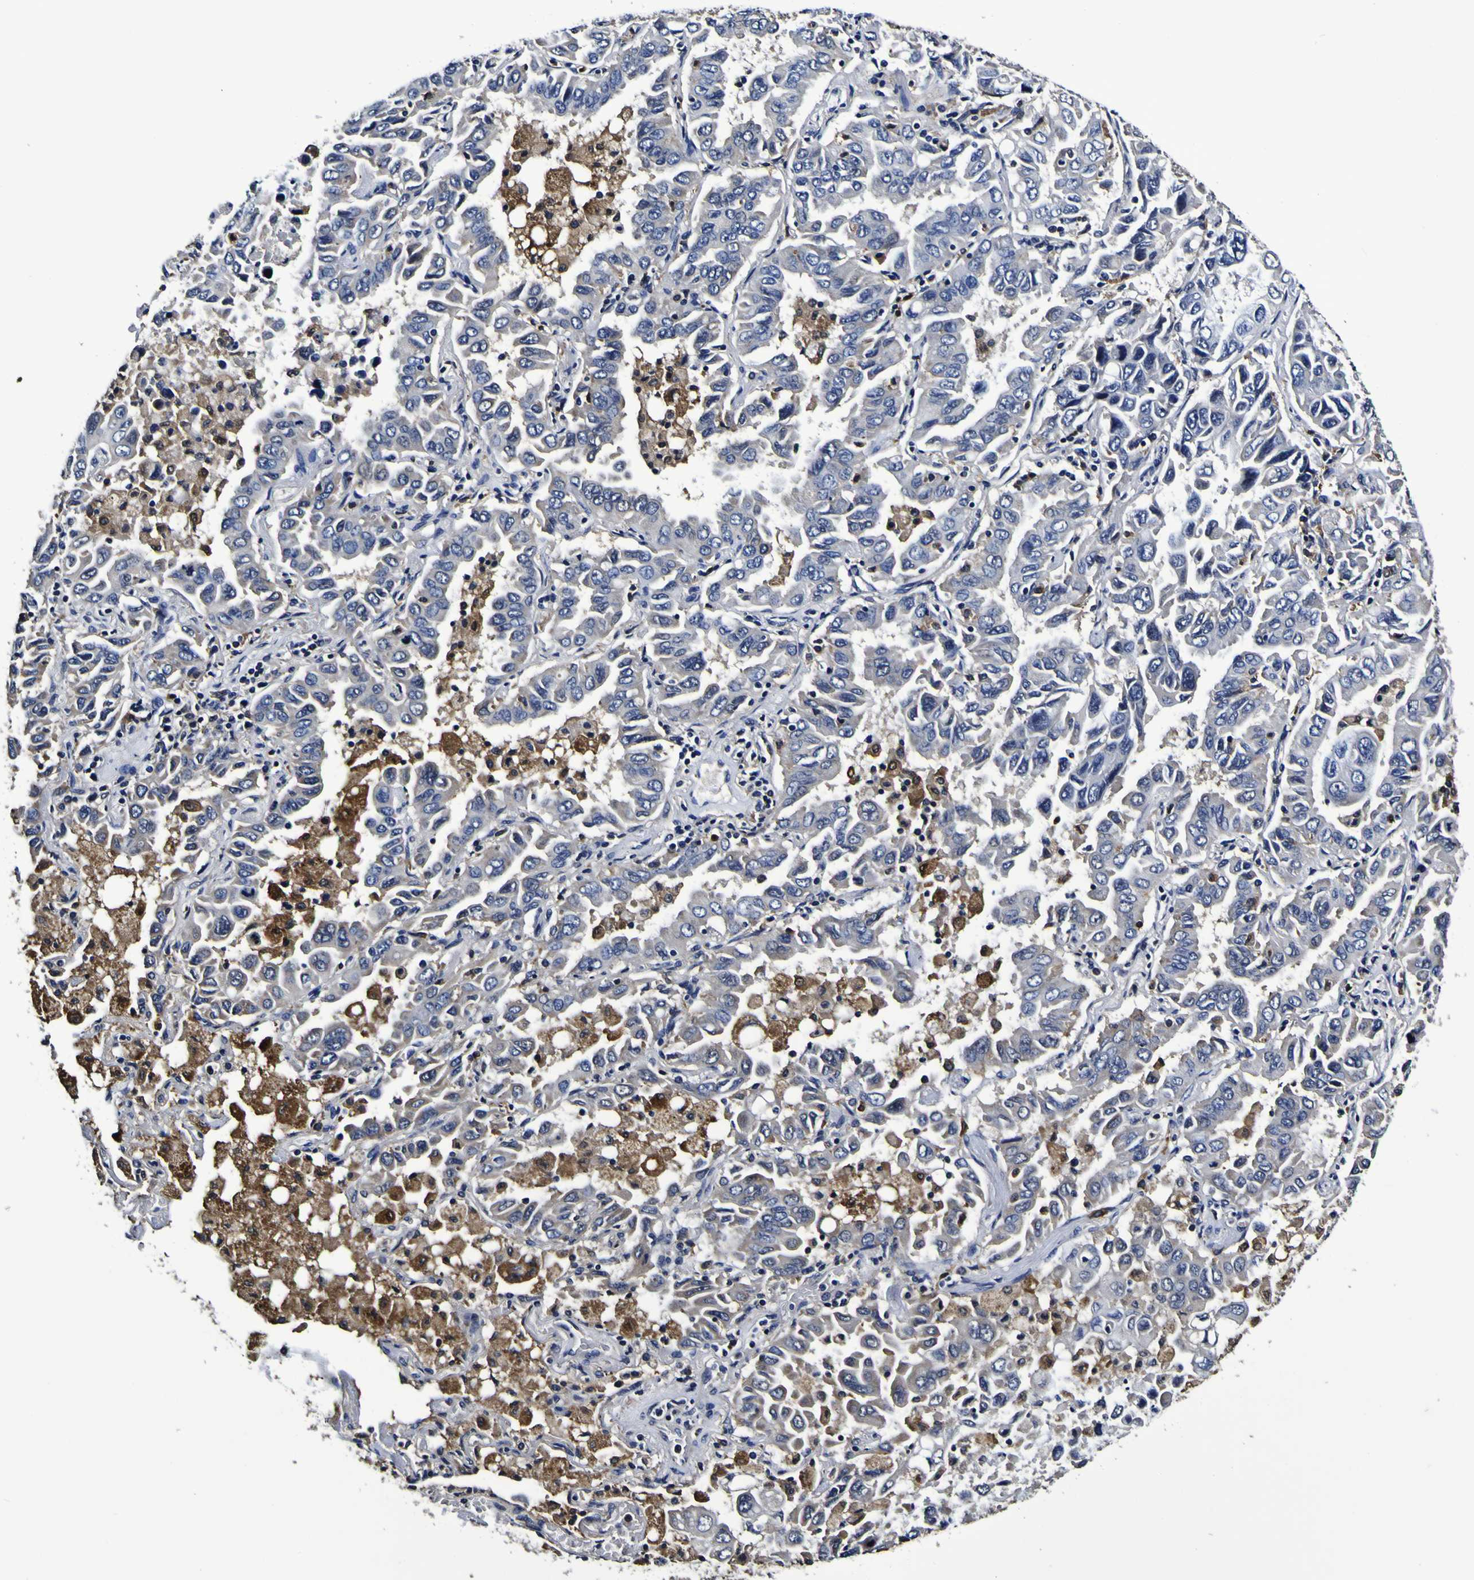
{"staining": {"intensity": "negative", "quantity": "none", "location": "none"}, "tissue": "lung cancer", "cell_type": "Tumor cells", "image_type": "cancer", "snomed": [{"axis": "morphology", "description": "Adenocarcinoma, NOS"}, {"axis": "topography", "description": "Lung"}], "caption": "Lung adenocarcinoma stained for a protein using immunohistochemistry demonstrates no staining tumor cells.", "gene": "GPX1", "patient": {"sex": "male", "age": 64}}